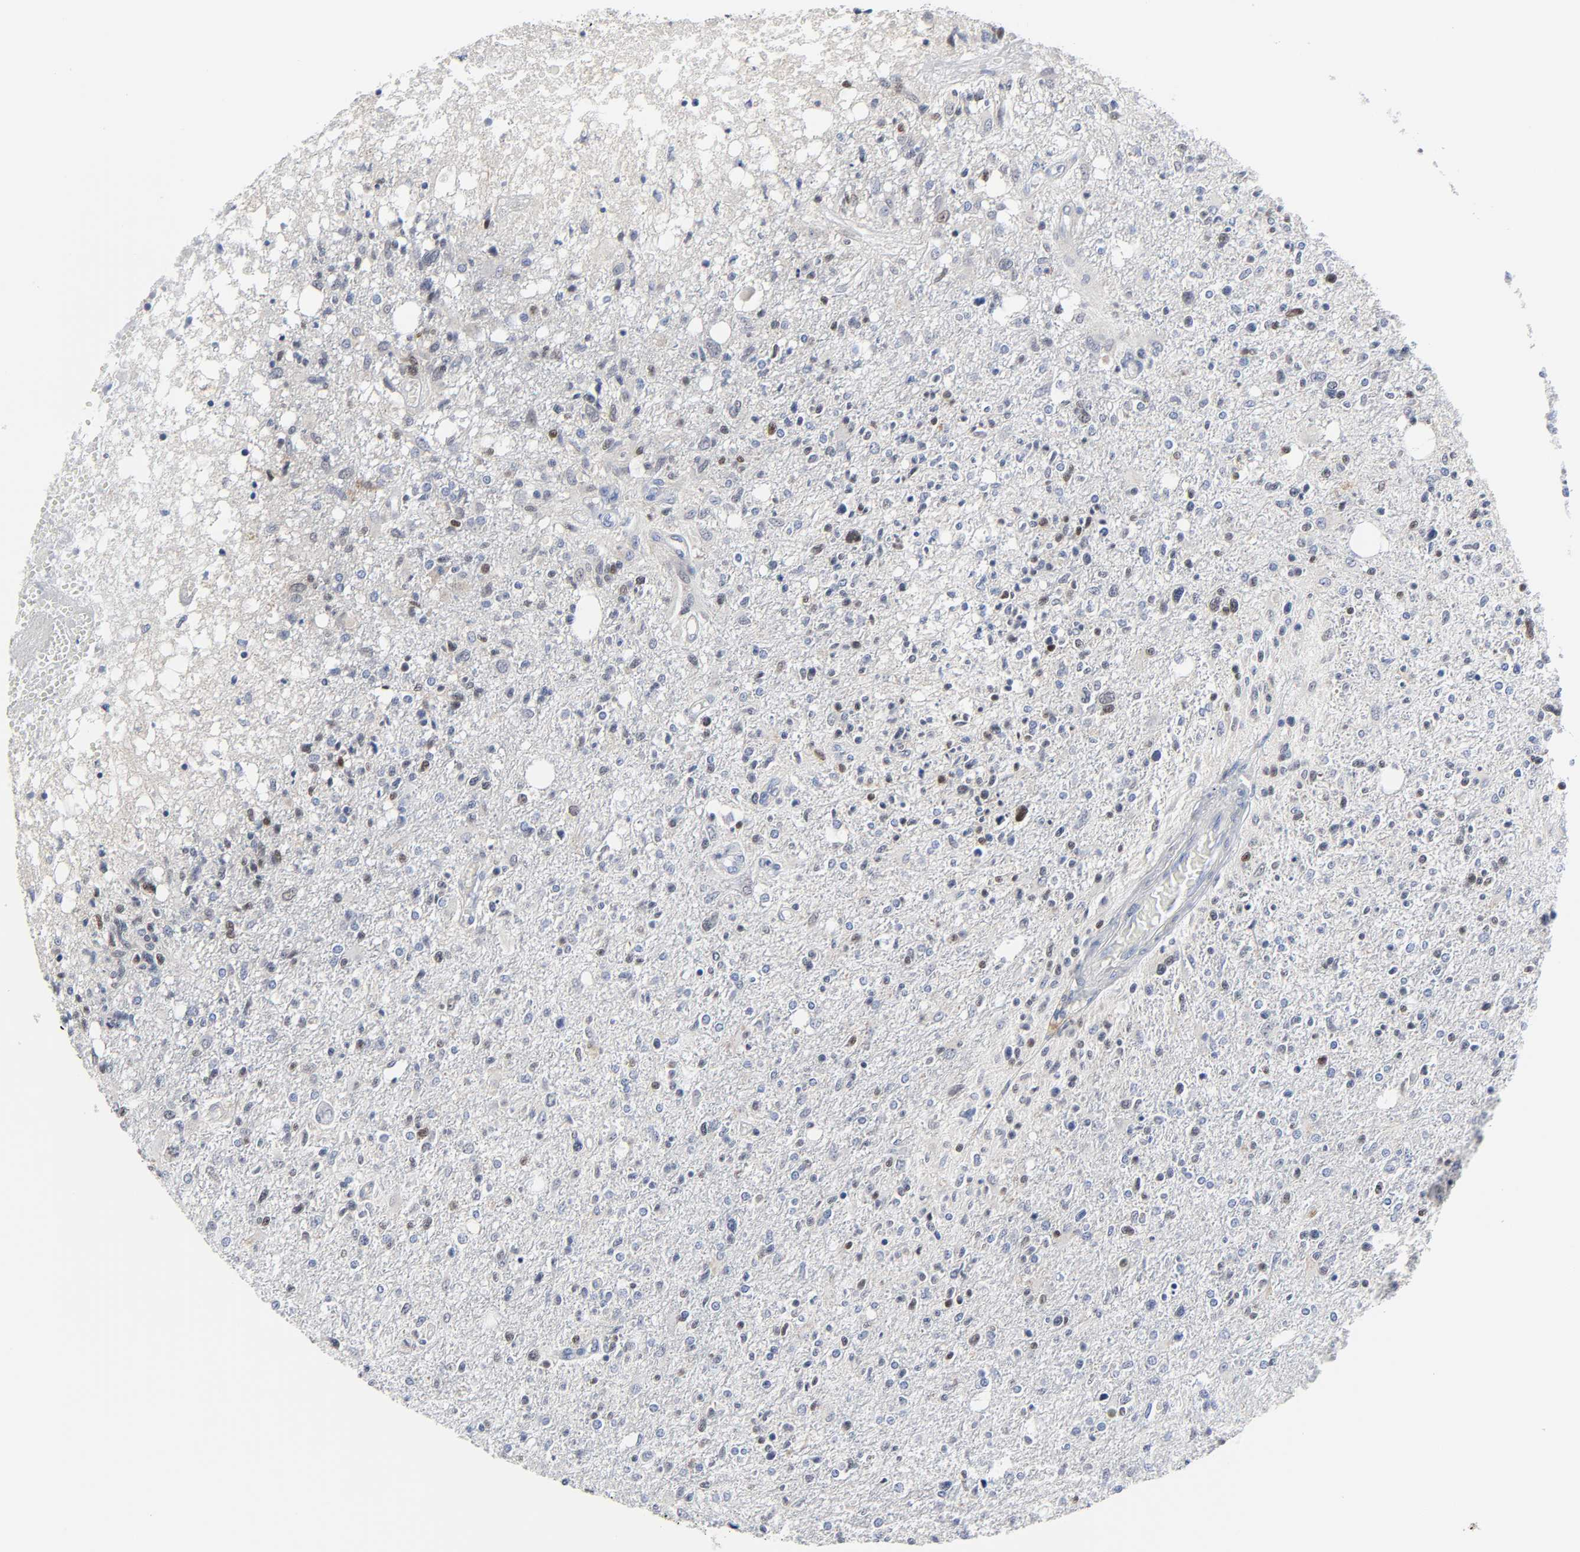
{"staining": {"intensity": "weak", "quantity": "<25%", "location": "nuclear"}, "tissue": "glioma", "cell_type": "Tumor cells", "image_type": "cancer", "snomed": [{"axis": "morphology", "description": "Glioma, malignant, High grade"}, {"axis": "topography", "description": "Cerebral cortex"}], "caption": "Tumor cells are negative for protein expression in human glioma. (DAB immunohistochemistry visualized using brightfield microscopy, high magnification).", "gene": "WEE1", "patient": {"sex": "male", "age": 76}}